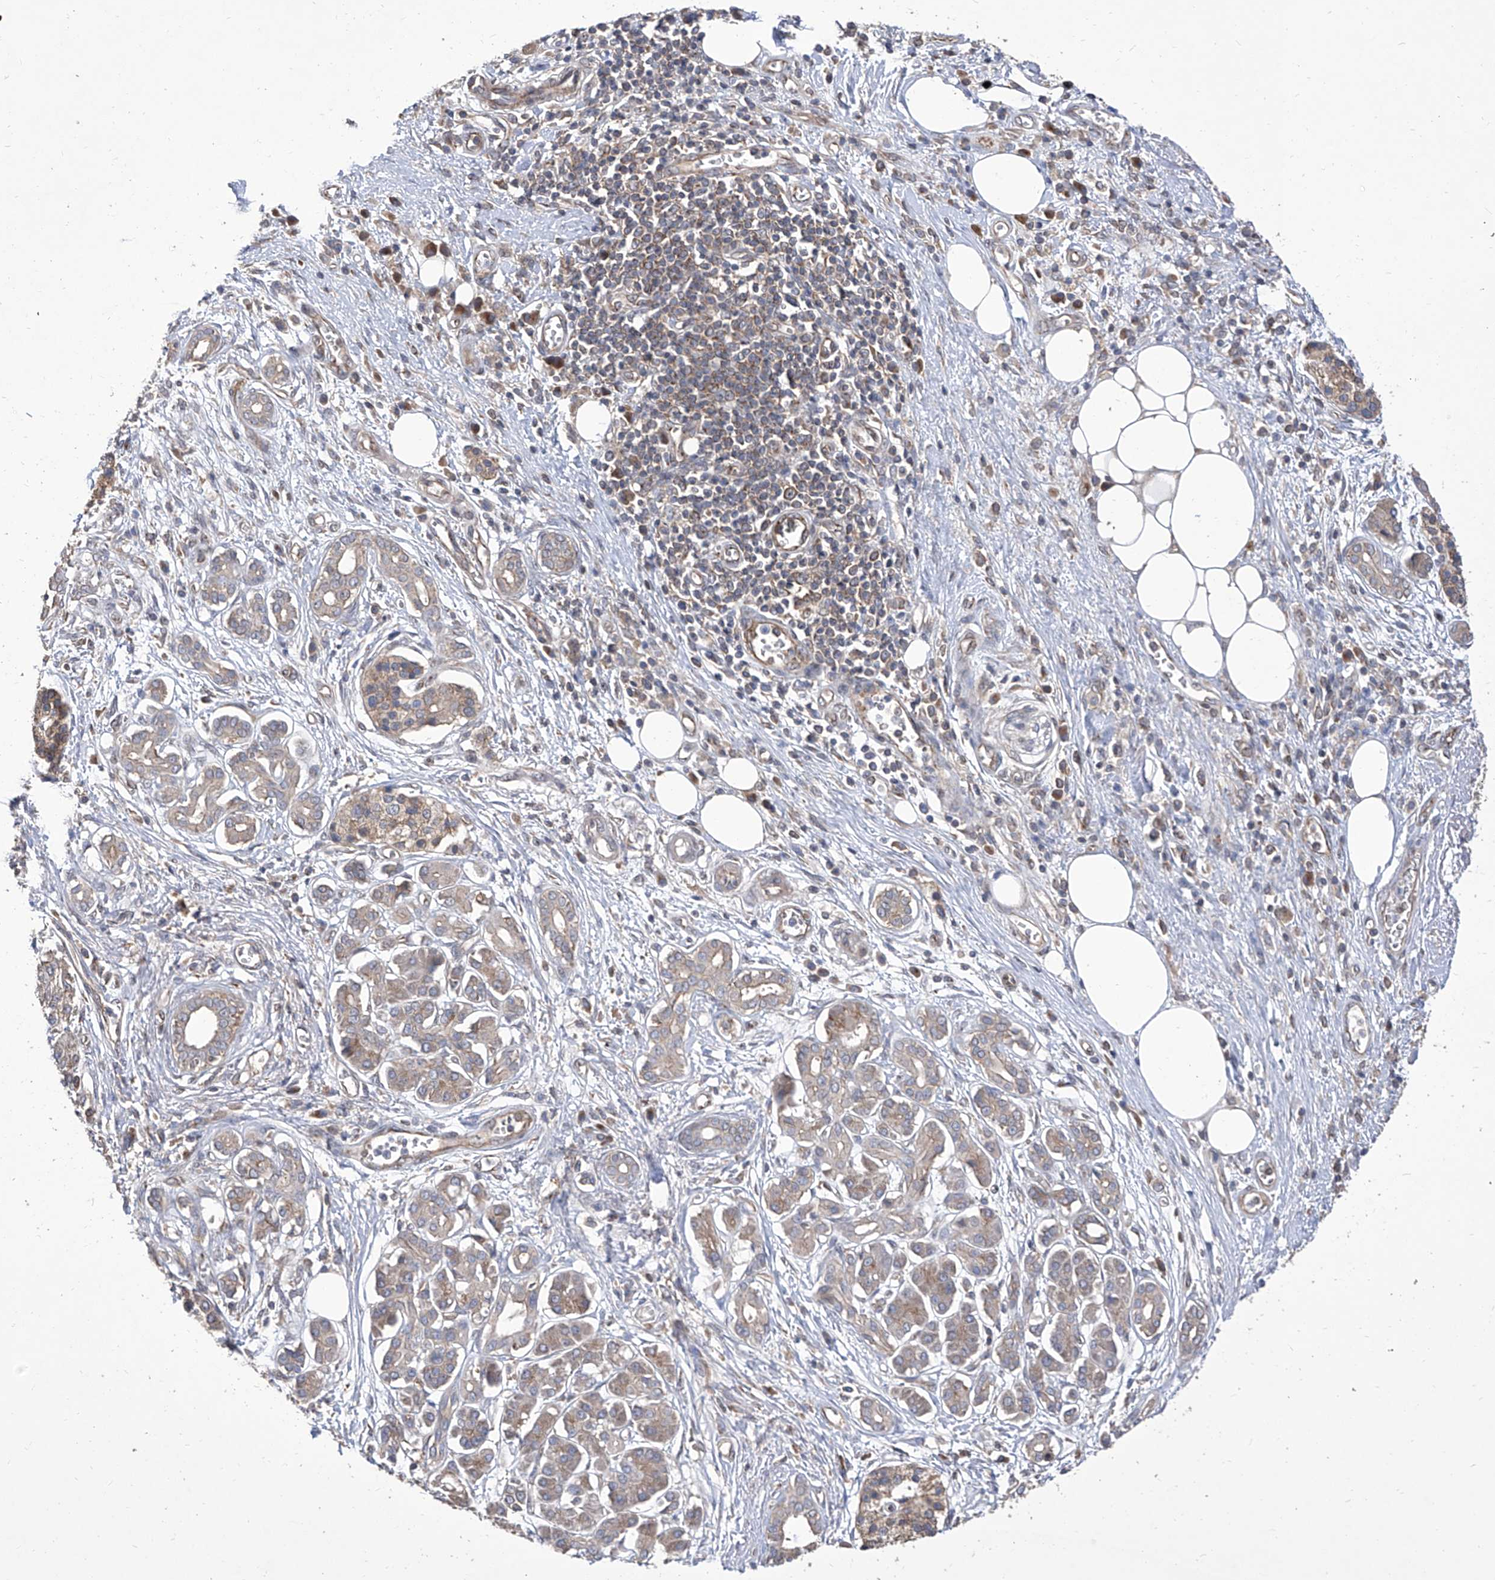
{"staining": {"intensity": "weak", "quantity": "25%-75%", "location": "cytoplasmic/membranous"}, "tissue": "pancreatic cancer", "cell_type": "Tumor cells", "image_type": "cancer", "snomed": [{"axis": "morphology", "description": "Adenocarcinoma, NOS"}, {"axis": "topography", "description": "Pancreas"}], "caption": "Tumor cells show low levels of weak cytoplasmic/membranous staining in approximately 25%-75% of cells in adenocarcinoma (pancreatic). (Stains: DAB in brown, nuclei in blue, Microscopy: brightfield microscopy at high magnification).", "gene": "TJAP1", "patient": {"sex": "male", "age": 78}}